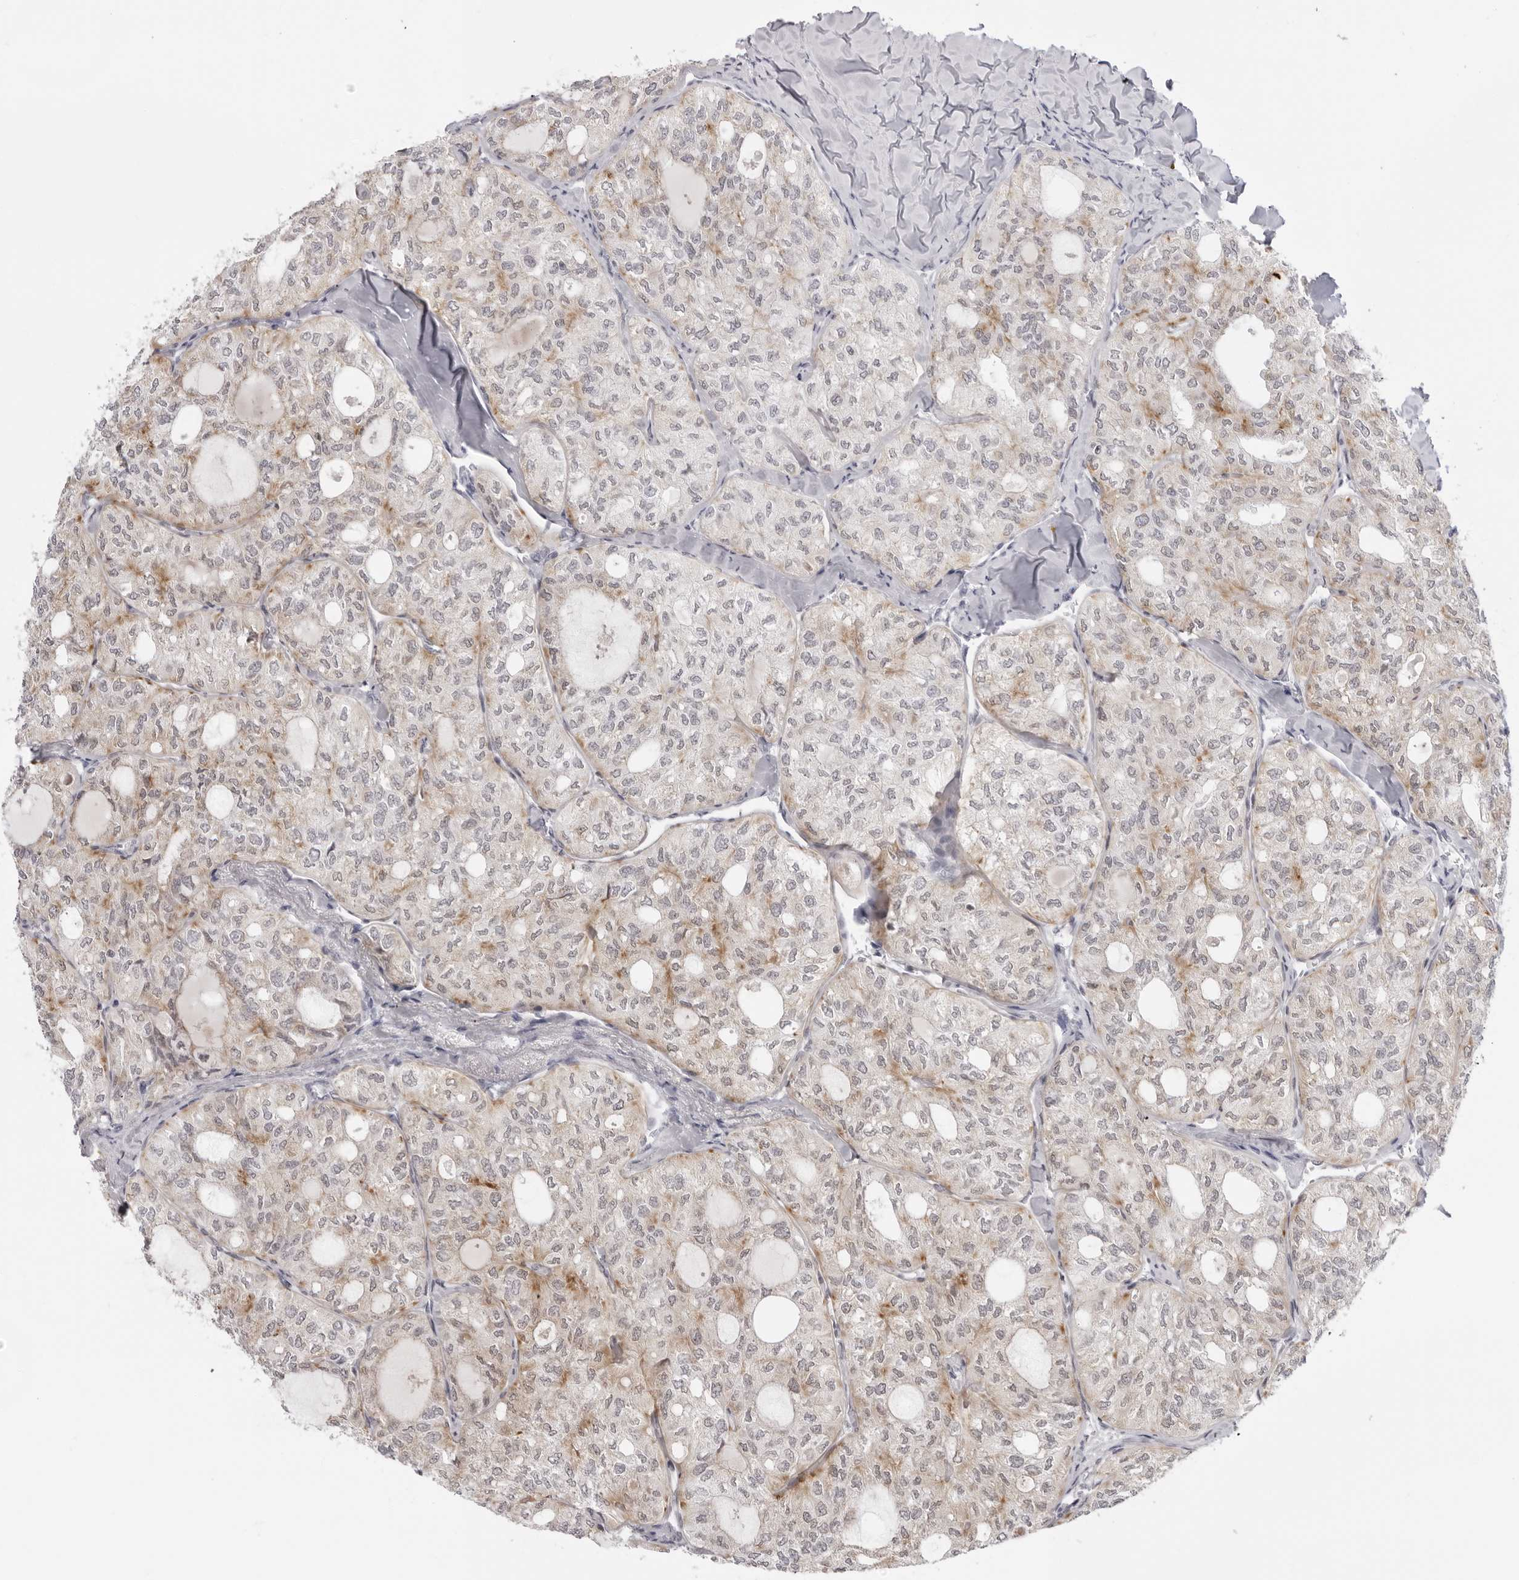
{"staining": {"intensity": "weak", "quantity": "25%-75%", "location": "cytoplasmic/membranous"}, "tissue": "thyroid cancer", "cell_type": "Tumor cells", "image_type": "cancer", "snomed": [{"axis": "morphology", "description": "Follicular adenoma carcinoma, NOS"}, {"axis": "topography", "description": "Thyroid gland"}], "caption": "High-power microscopy captured an immunohistochemistry micrograph of follicular adenoma carcinoma (thyroid), revealing weak cytoplasmic/membranous staining in approximately 25%-75% of tumor cells.", "gene": "ACP6", "patient": {"sex": "male", "age": 75}}